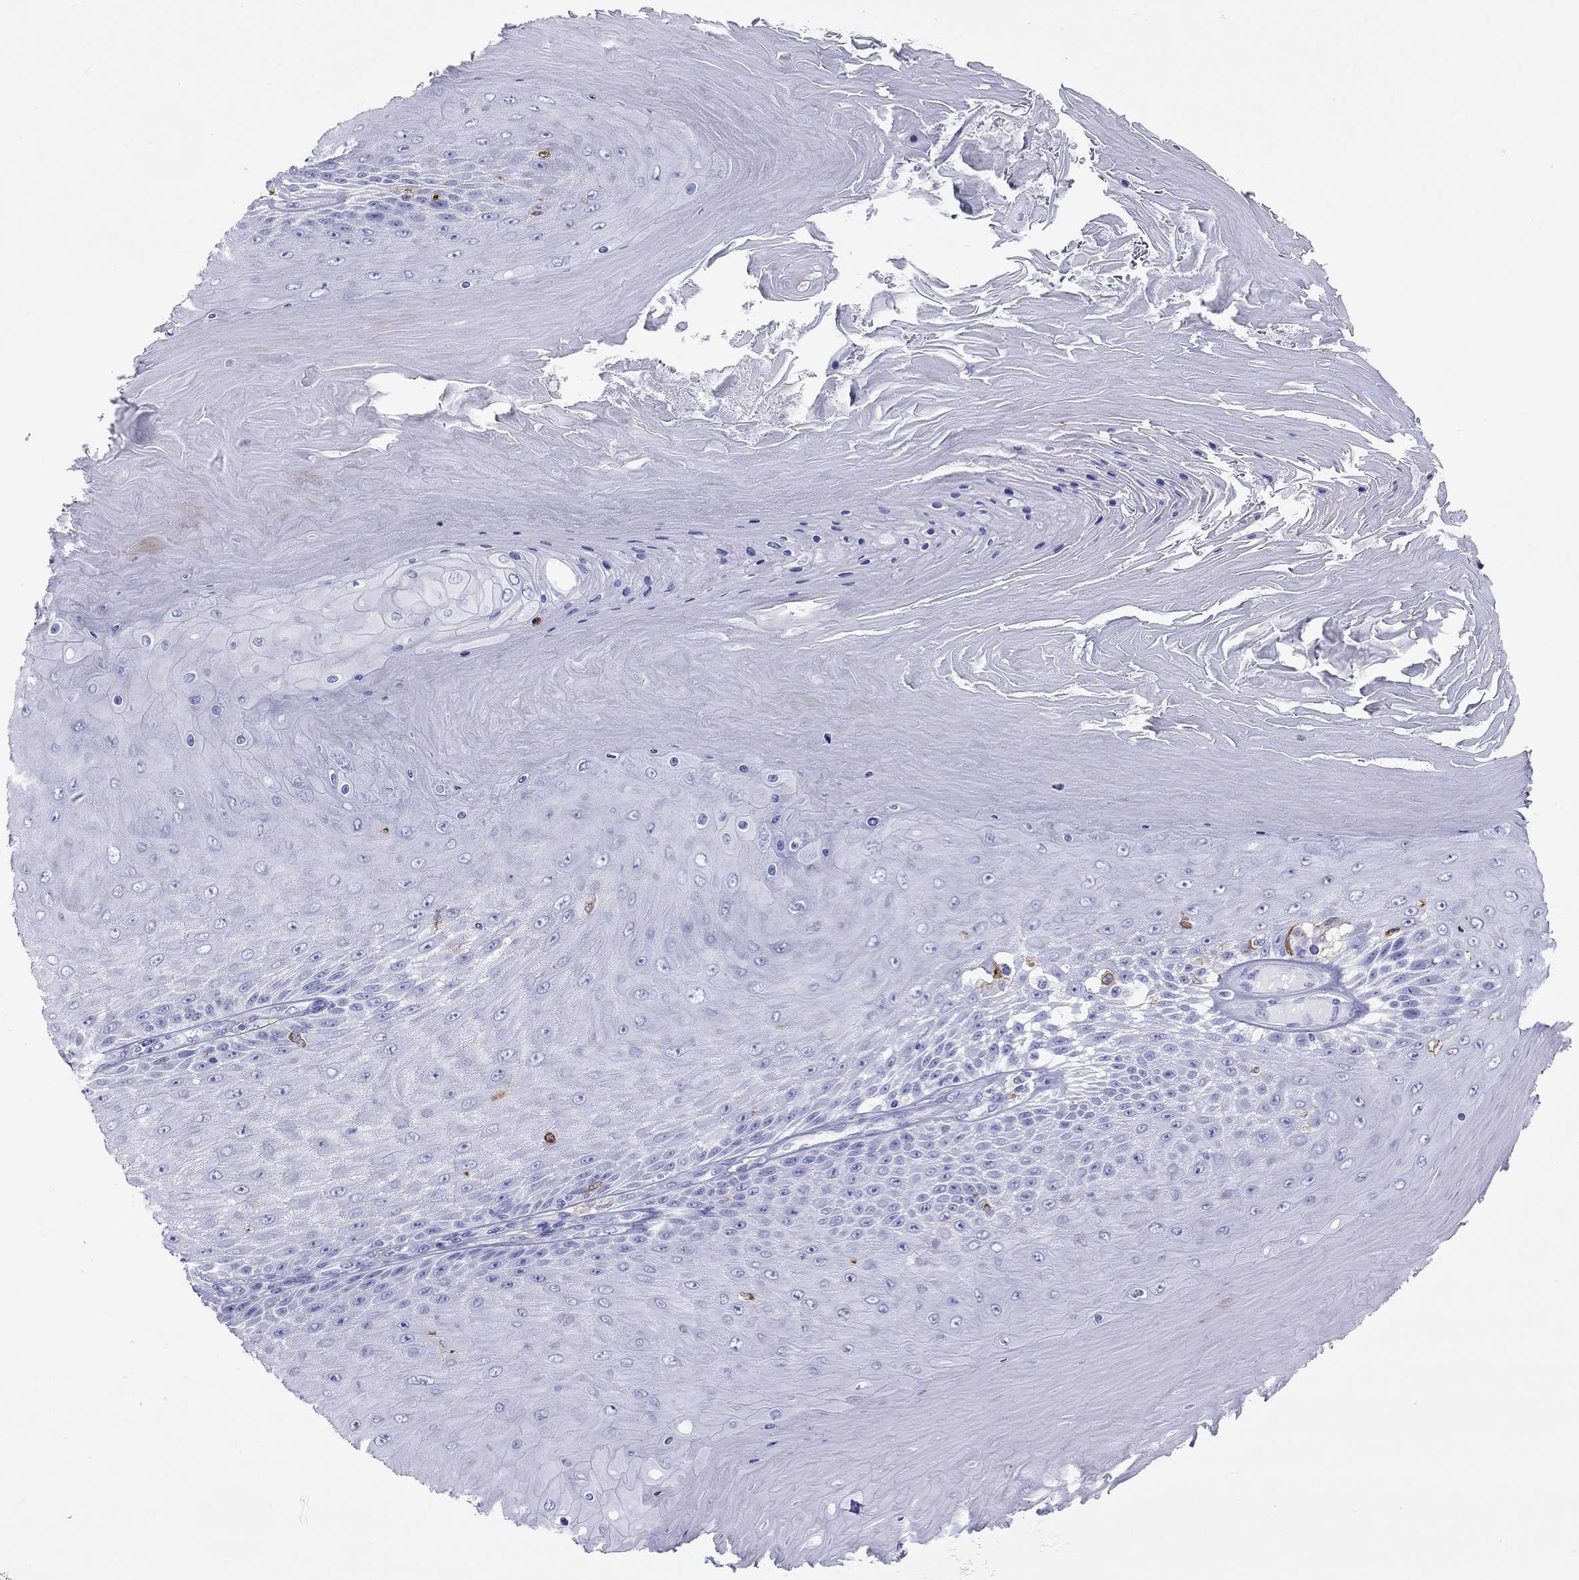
{"staining": {"intensity": "negative", "quantity": "none", "location": "none"}, "tissue": "skin cancer", "cell_type": "Tumor cells", "image_type": "cancer", "snomed": [{"axis": "morphology", "description": "Squamous cell carcinoma, NOS"}, {"axis": "topography", "description": "Skin"}], "caption": "Tumor cells show no significant staining in squamous cell carcinoma (skin). The staining is performed using DAB (3,3'-diaminobenzidine) brown chromogen with nuclei counter-stained in using hematoxylin.", "gene": "HLA-DQB2", "patient": {"sex": "male", "age": 62}}